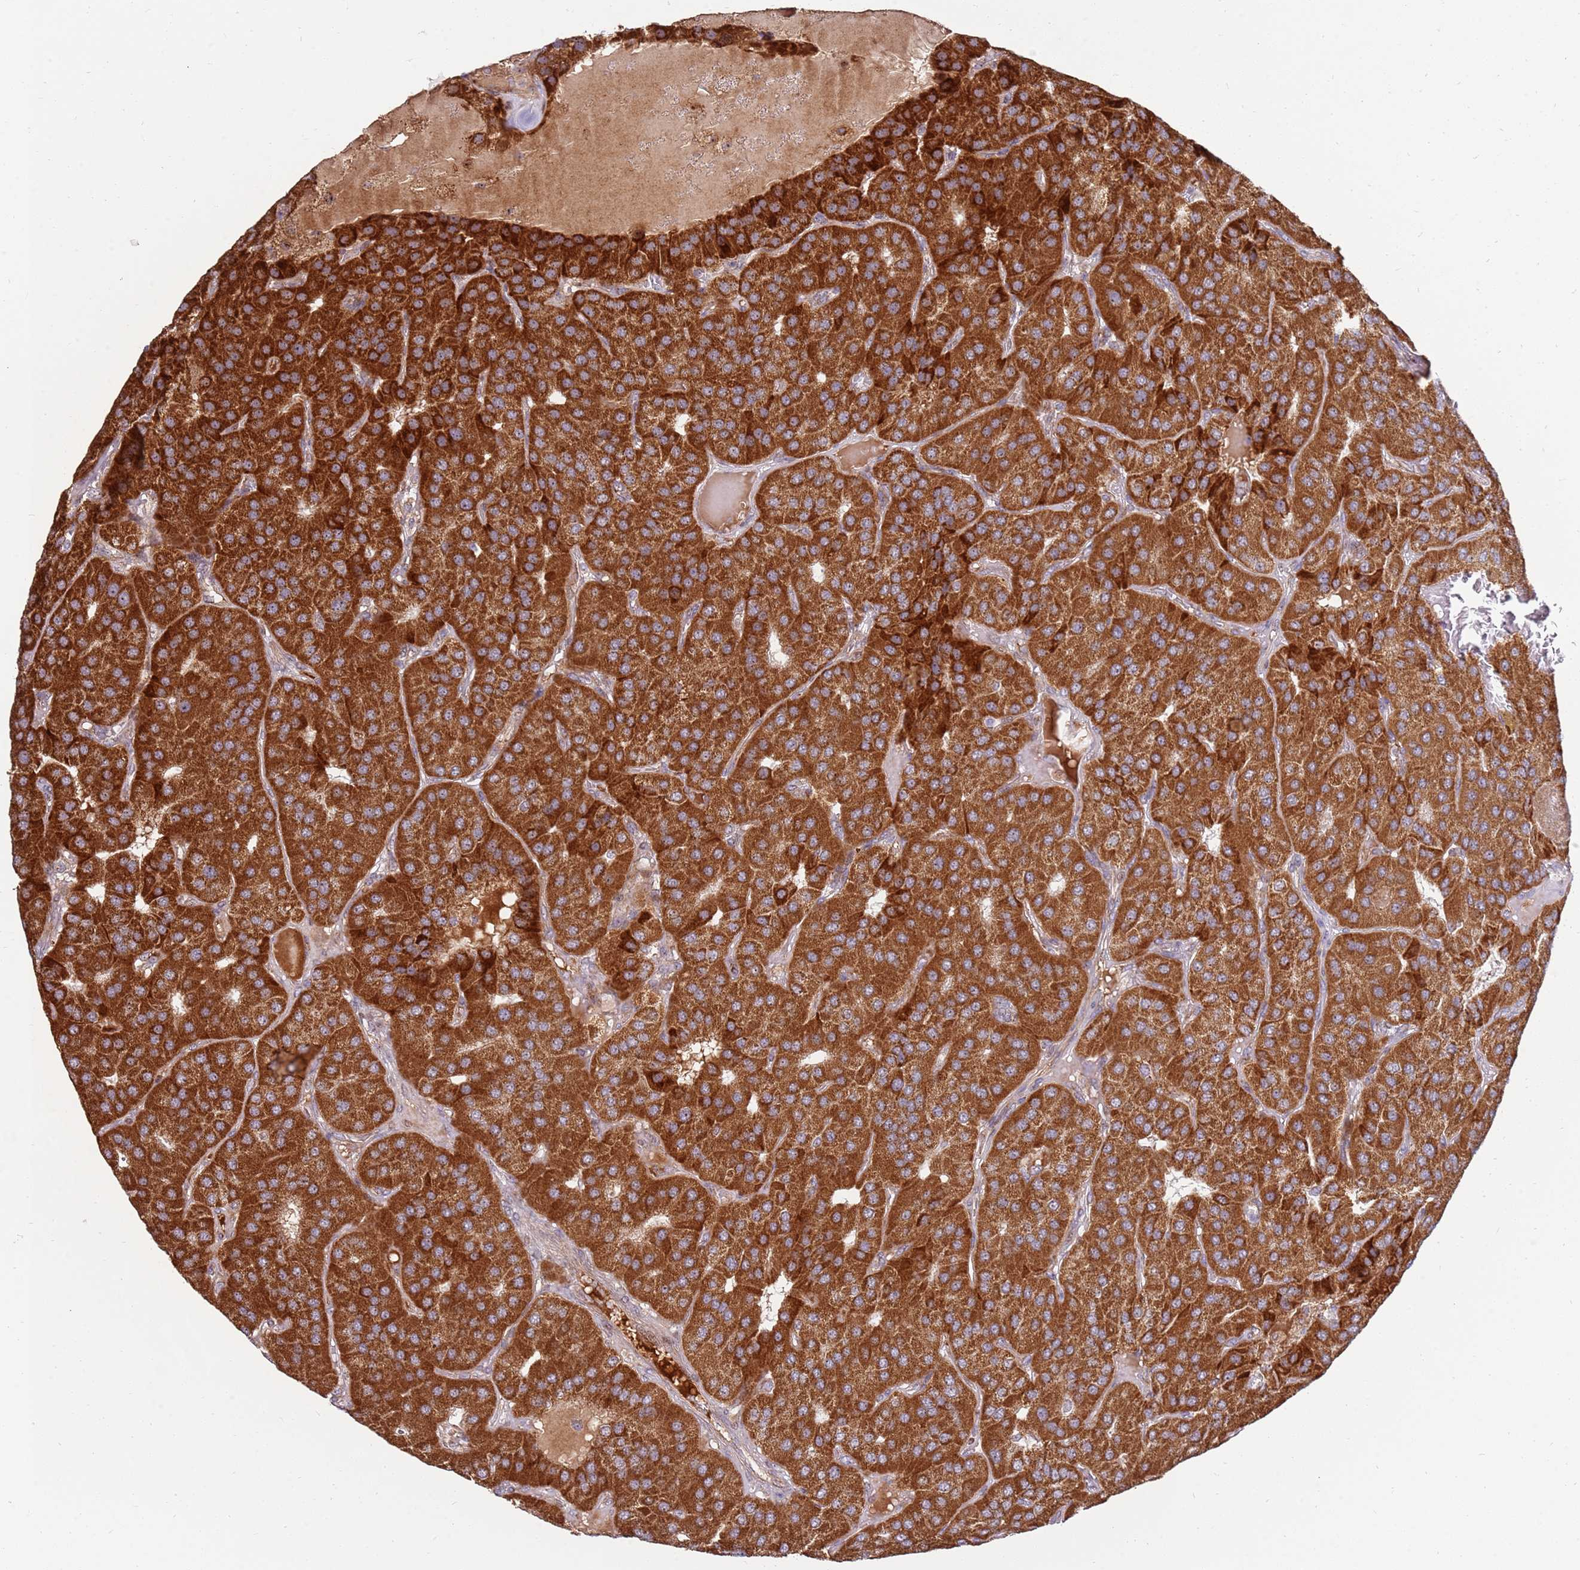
{"staining": {"intensity": "strong", "quantity": ">75%", "location": "cytoplasmic/membranous"}, "tissue": "parathyroid gland", "cell_type": "Glandular cells", "image_type": "normal", "snomed": [{"axis": "morphology", "description": "Normal tissue, NOS"}, {"axis": "morphology", "description": "Adenoma, NOS"}, {"axis": "topography", "description": "Parathyroid gland"}], "caption": "Immunohistochemistry of unremarkable parathyroid gland exhibits high levels of strong cytoplasmic/membranous staining in about >75% of glandular cells. (Stains: DAB in brown, nuclei in blue, Microscopy: brightfield microscopy at high magnification).", "gene": "KIF25", "patient": {"sex": "female", "age": 86}}